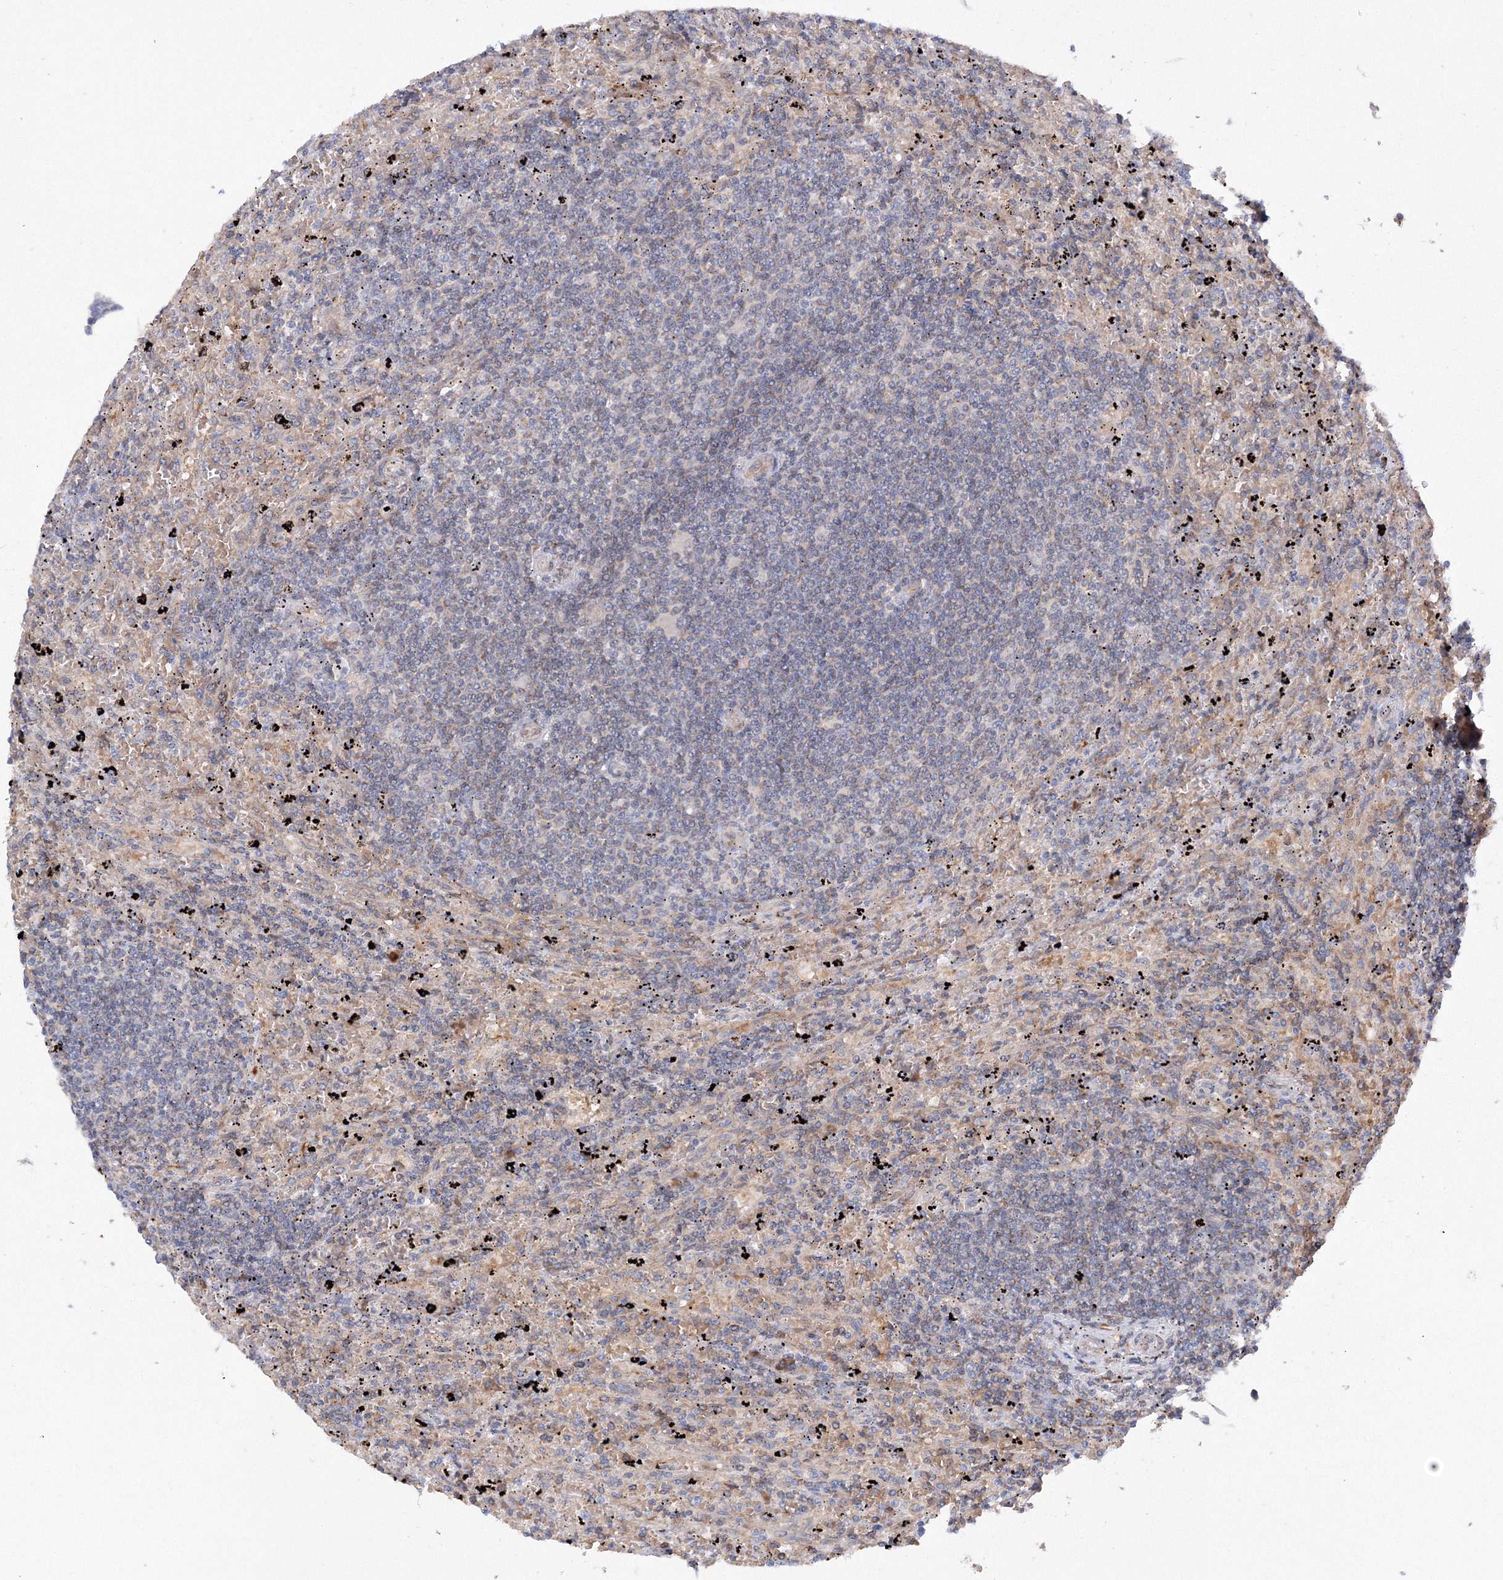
{"staining": {"intensity": "negative", "quantity": "none", "location": "none"}, "tissue": "lymphoma", "cell_type": "Tumor cells", "image_type": "cancer", "snomed": [{"axis": "morphology", "description": "Malignant lymphoma, non-Hodgkin's type, Low grade"}, {"axis": "topography", "description": "Spleen"}], "caption": "Protein analysis of lymphoma shows no significant staining in tumor cells.", "gene": "DIS3L2", "patient": {"sex": "male", "age": 76}}